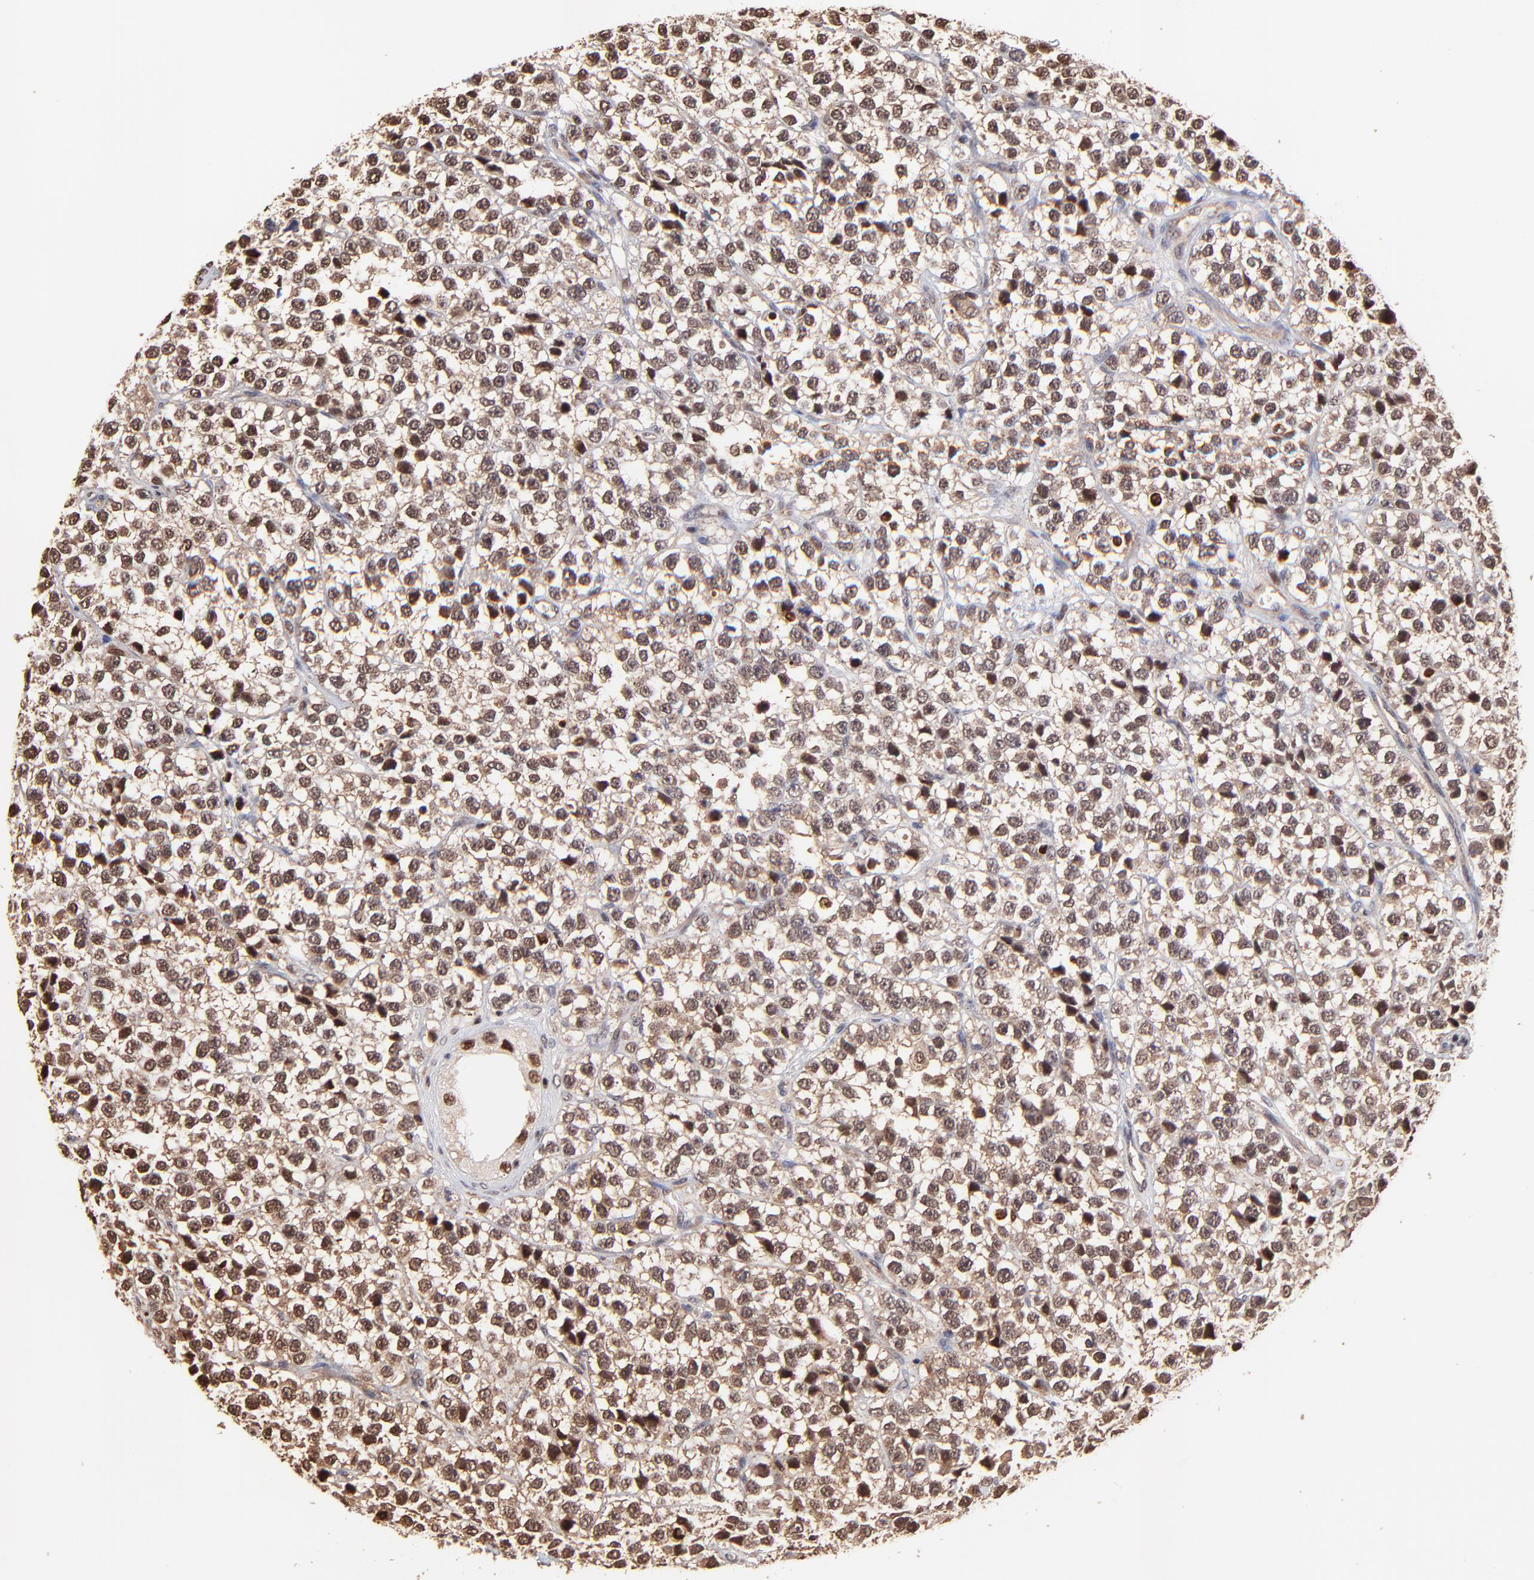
{"staining": {"intensity": "strong", "quantity": ">75%", "location": "cytoplasmic/membranous,nuclear"}, "tissue": "testis cancer", "cell_type": "Tumor cells", "image_type": "cancer", "snomed": [{"axis": "morphology", "description": "Seminoma, NOS"}, {"axis": "topography", "description": "Testis"}], "caption": "There is high levels of strong cytoplasmic/membranous and nuclear staining in tumor cells of testis cancer, as demonstrated by immunohistochemical staining (brown color).", "gene": "PSMA6", "patient": {"sex": "male", "age": 25}}